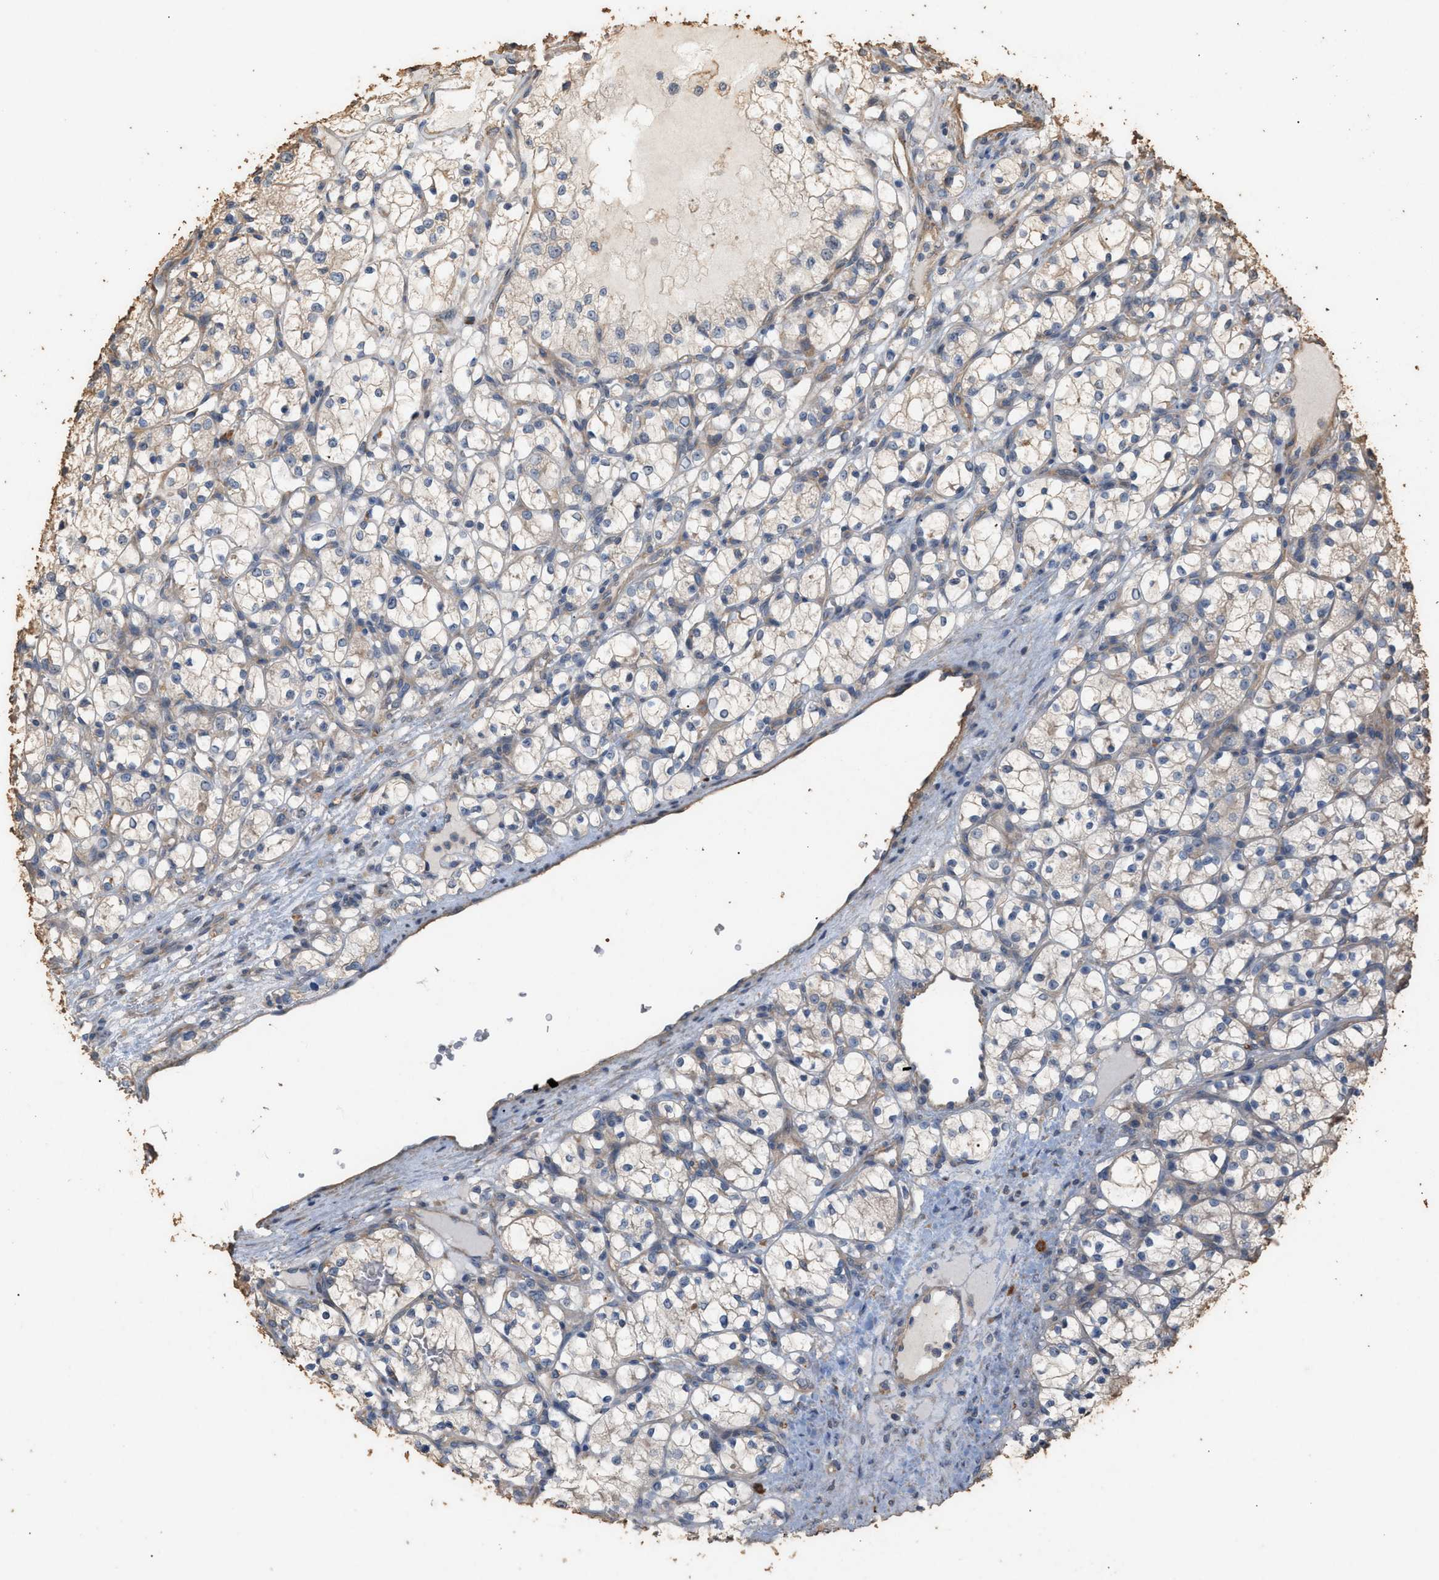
{"staining": {"intensity": "weak", "quantity": "<25%", "location": "cytoplasmic/membranous"}, "tissue": "renal cancer", "cell_type": "Tumor cells", "image_type": "cancer", "snomed": [{"axis": "morphology", "description": "Adenocarcinoma, NOS"}, {"axis": "topography", "description": "Kidney"}], "caption": "IHC of human adenocarcinoma (renal) reveals no expression in tumor cells.", "gene": "DCAF7", "patient": {"sex": "female", "age": 69}}